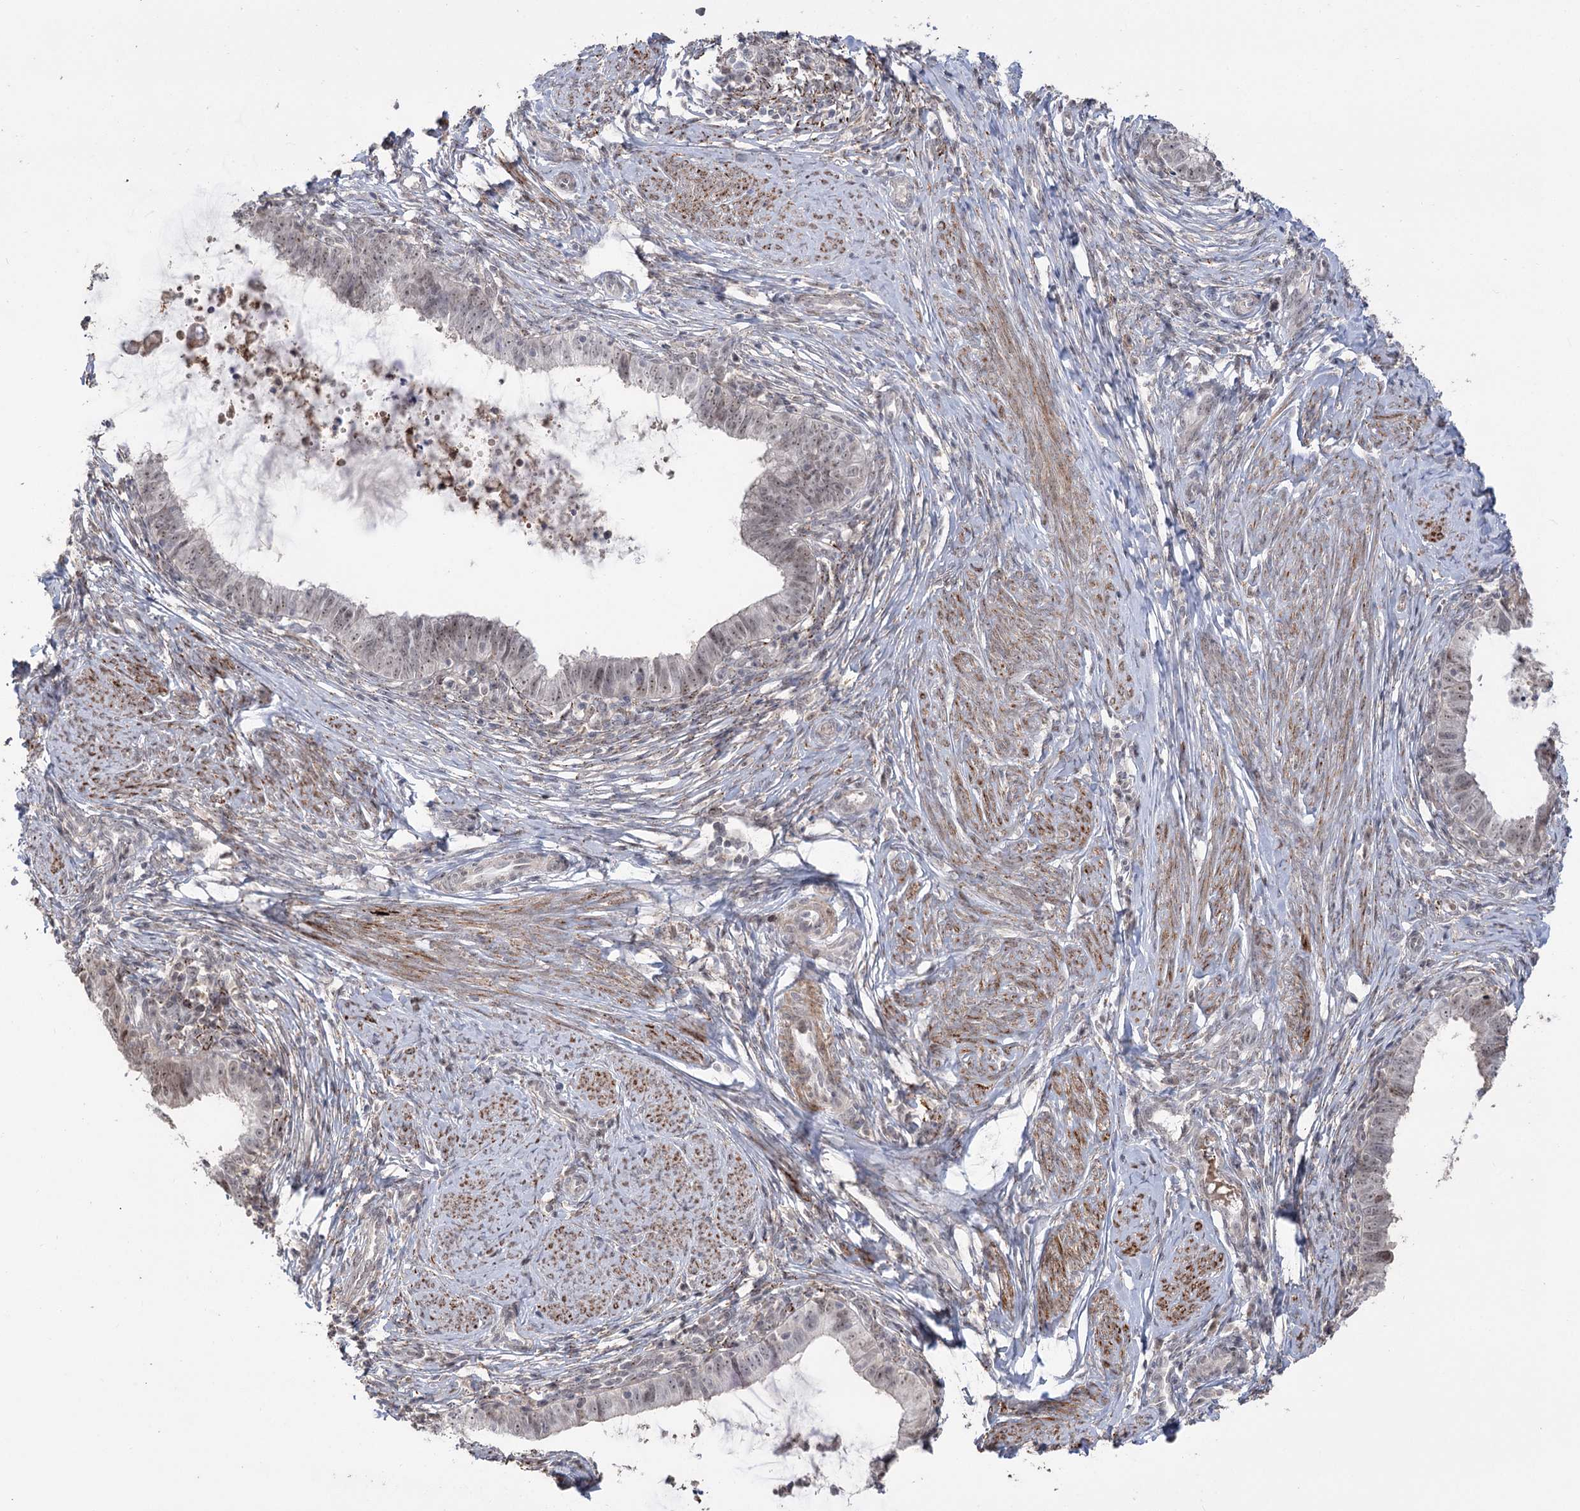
{"staining": {"intensity": "weak", "quantity": "<25%", "location": "nuclear"}, "tissue": "cervical cancer", "cell_type": "Tumor cells", "image_type": "cancer", "snomed": [{"axis": "morphology", "description": "Adenocarcinoma, NOS"}, {"axis": "topography", "description": "Cervix"}], "caption": "High magnification brightfield microscopy of cervical cancer stained with DAB (3,3'-diaminobenzidine) (brown) and counterstained with hematoxylin (blue): tumor cells show no significant positivity.", "gene": "ZSCAN23", "patient": {"sex": "female", "age": 36}}